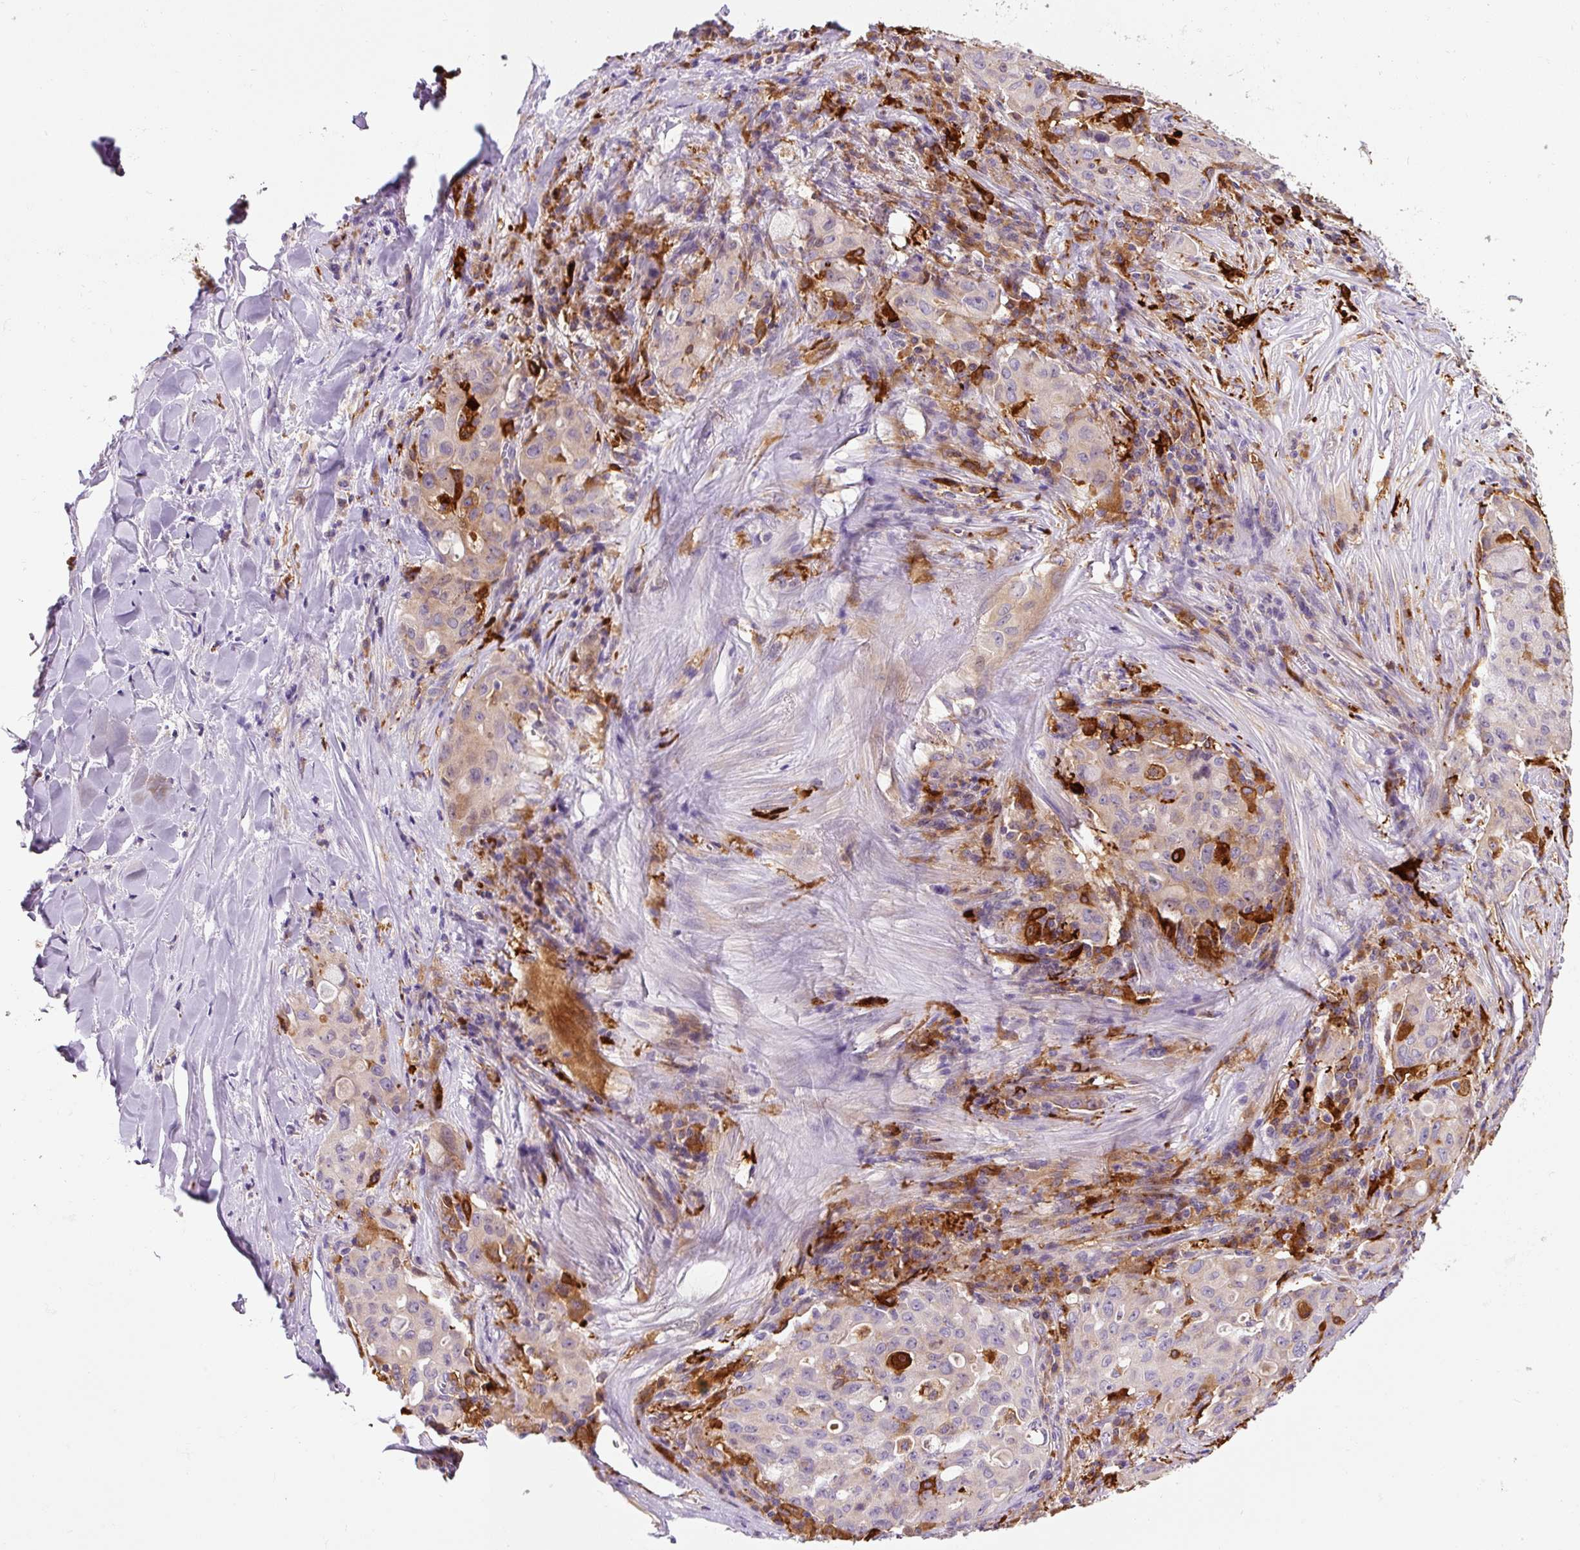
{"staining": {"intensity": "weak", "quantity": "<25%", "location": "cytoplasmic/membranous"}, "tissue": "lung cancer", "cell_type": "Tumor cells", "image_type": "cancer", "snomed": [{"axis": "morphology", "description": "Adenocarcinoma, NOS"}, {"axis": "topography", "description": "Lung"}], "caption": "Protein analysis of adenocarcinoma (lung) reveals no significant expression in tumor cells. Nuclei are stained in blue.", "gene": "FUT10", "patient": {"sex": "female", "age": 44}}